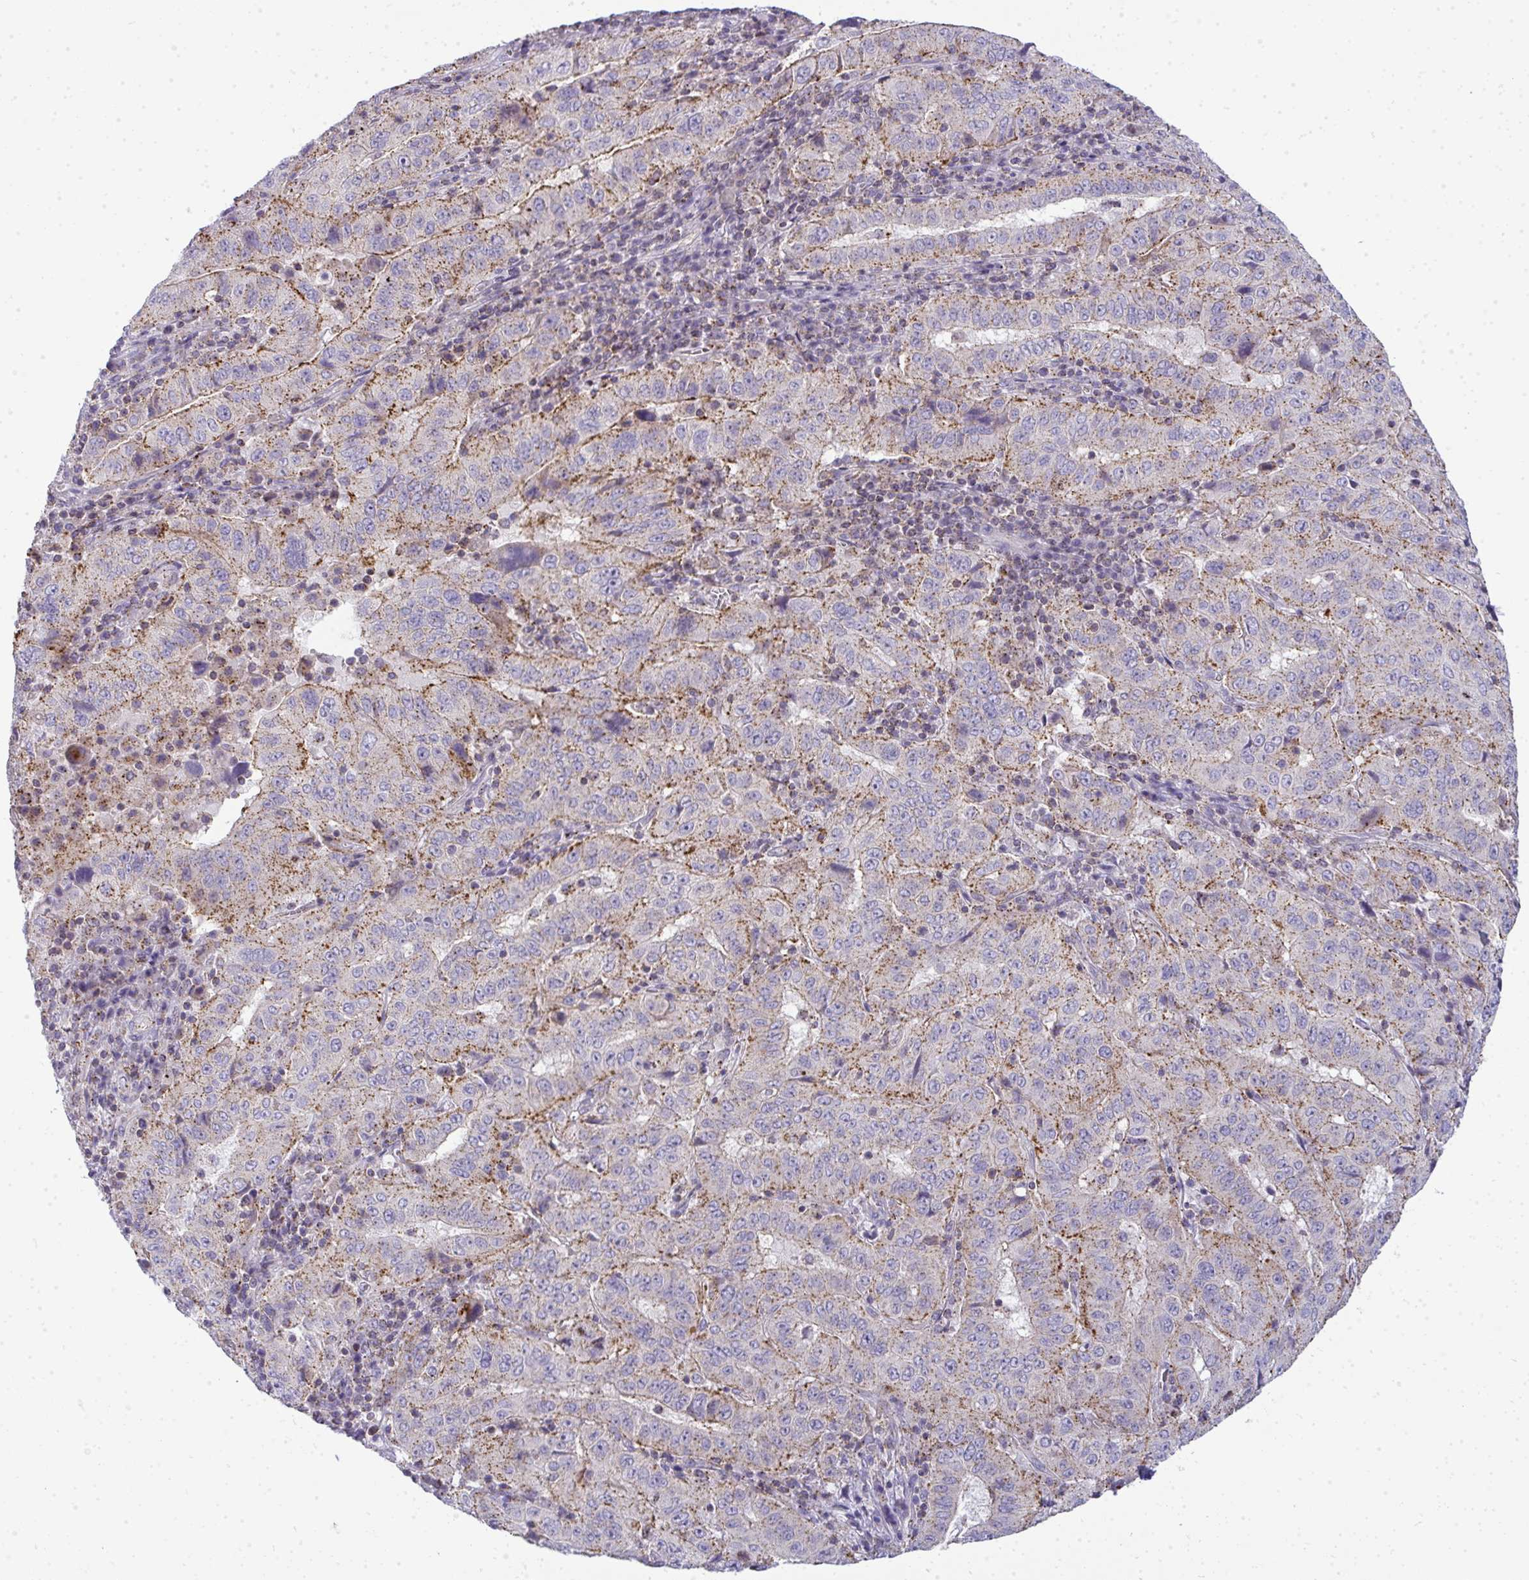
{"staining": {"intensity": "moderate", "quantity": ">75%", "location": "cytoplasmic/membranous"}, "tissue": "pancreatic cancer", "cell_type": "Tumor cells", "image_type": "cancer", "snomed": [{"axis": "morphology", "description": "Adenocarcinoma, NOS"}, {"axis": "topography", "description": "Pancreas"}], "caption": "A medium amount of moderate cytoplasmic/membranous staining is identified in approximately >75% of tumor cells in pancreatic cancer tissue. Immunohistochemistry stains the protein of interest in brown and the nuclei are stained blue.", "gene": "VPS4B", "patient": {"sex": "male", "age": 63}}